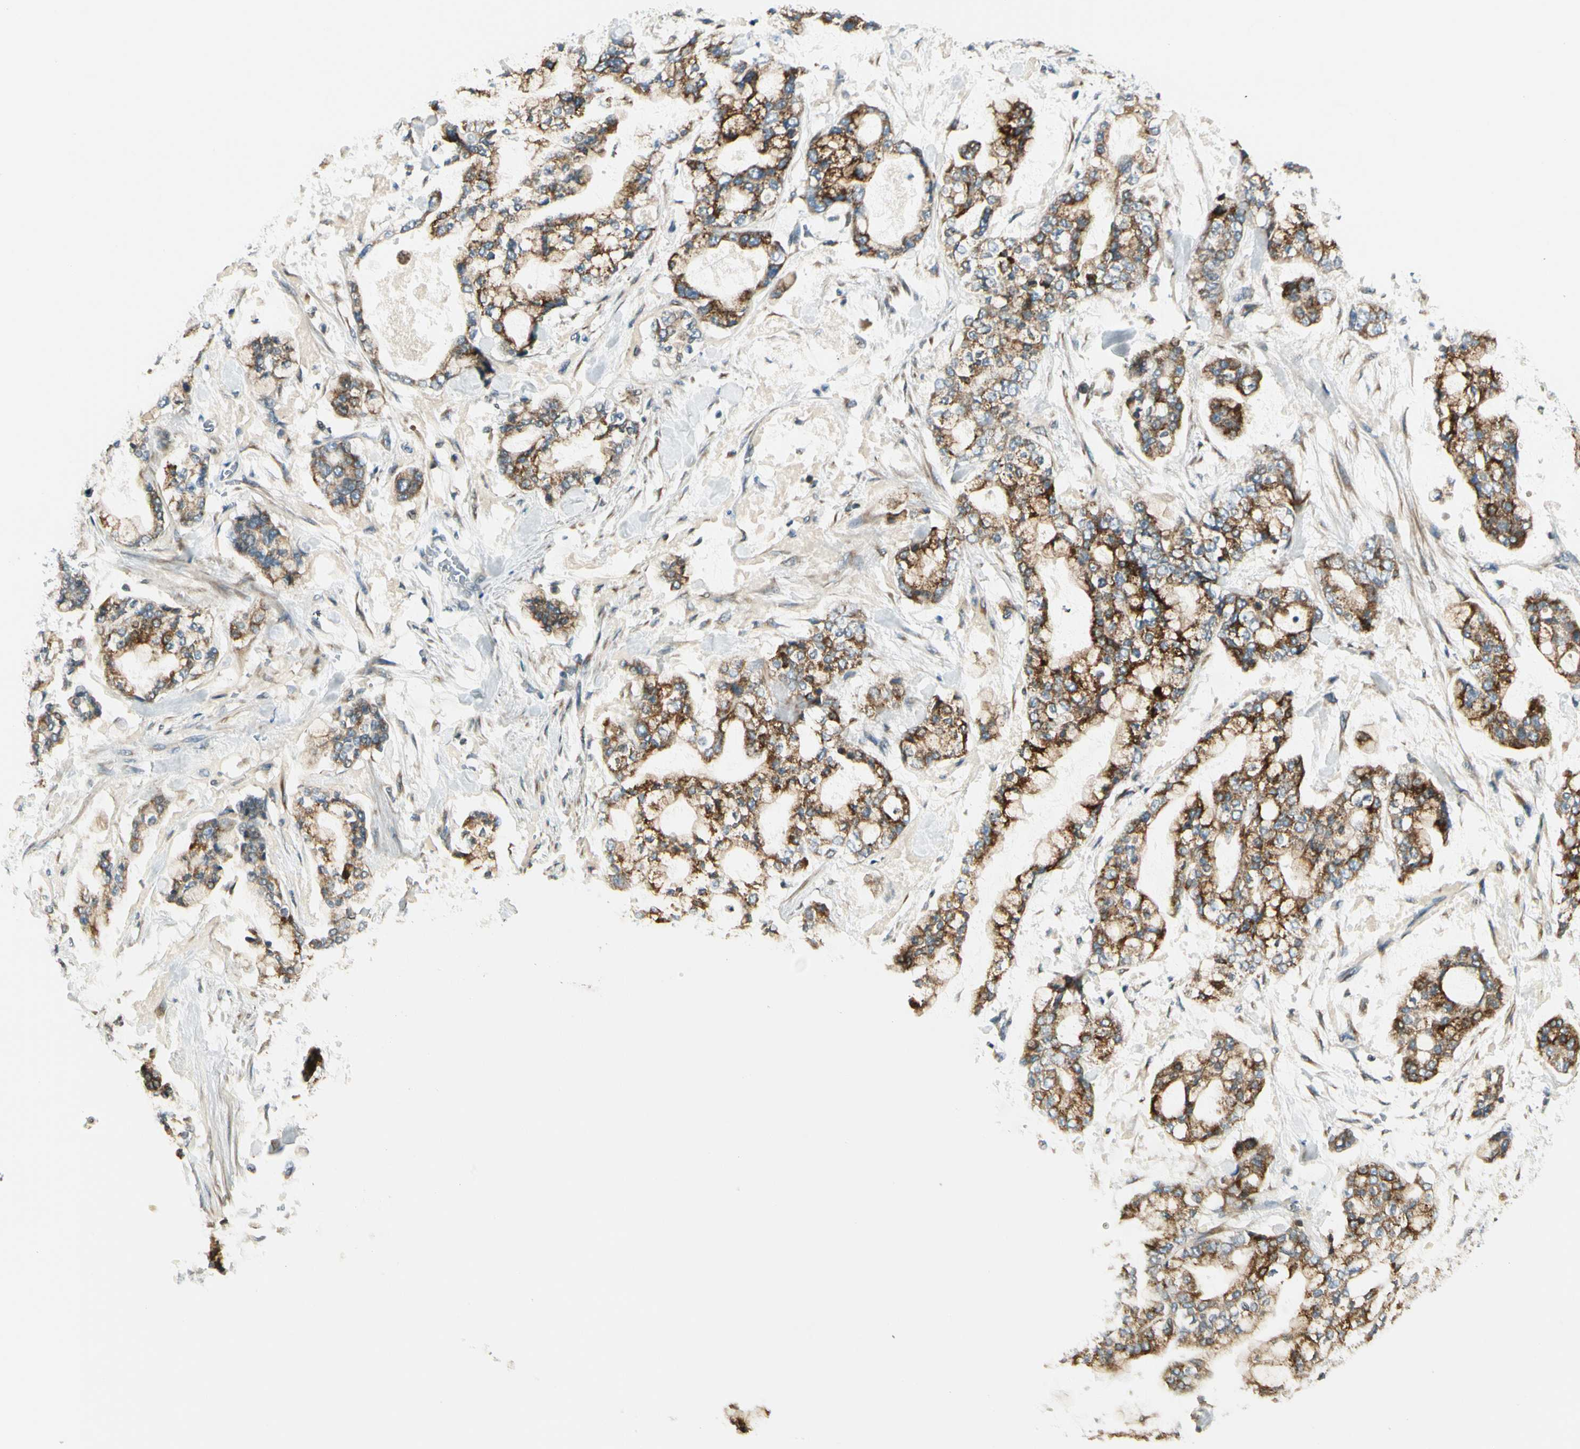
{"staining": {"intensity": "strong", "quantity": ">75%", "location": "cytoplasmic/membranous"}, "tissue": "stomach cancer", "cell_type": "Tumor cells", "image_type": "cancer", "snomed": [{"axis": "morphology", "description": "Normal tissue, NOS"}, {"axis": "morphology", "description": "Adenocarcinoma, NOS"}, {"axis": "topography", "description": "Stomach, upper"}, {"axis": "topography", "description": "Stomach"}], "caption": "Brown immunohistochemical staining in human stomach adenocarcinoma displays strong cytoplasmic/membranous staining in approximately >75% of tumor cells.", "gene": "BNIP1", "patient": {"sex": "male", "age": 76}}